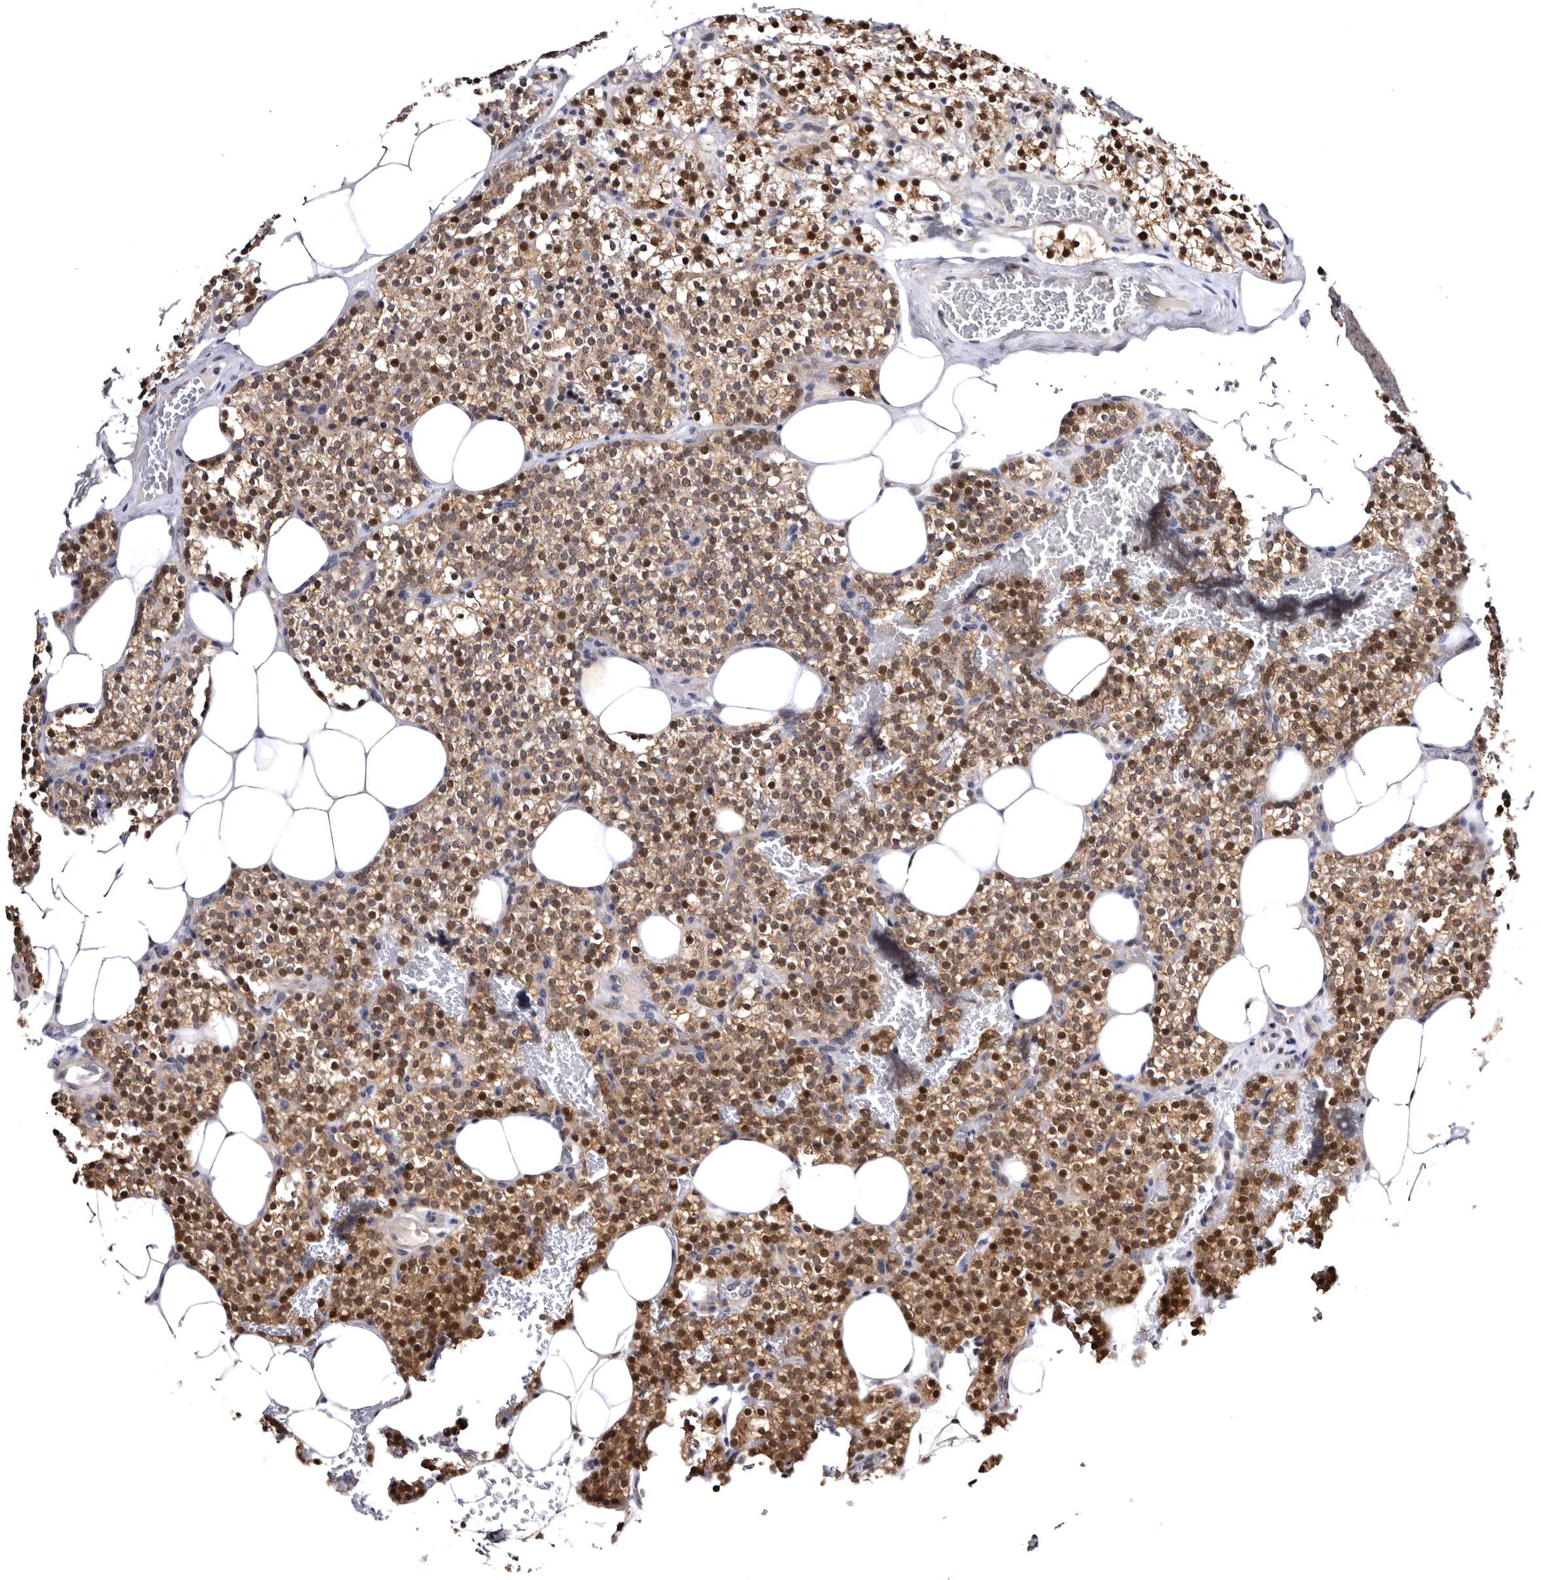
{"staining": {"intensity": "moderate", "quantity": ">75%", "location": "cytoplasmic/membranous,nuclear"}, "tissue": "parathyroid gland", "cell_type": "Glandular cells", "image_type": "normal", "snomed": [{"axis": "morphology", "description": "Normal tissue, NOS"}, {"axis": "morphology", "description": "Inflammation chronic"}, {"axis": "morphology", "description": "Goiter, colloid"}, {"axis": "topography", "description": "Thyroid gland"}, {"axis": "topography", "description": "Parathyroid gland"}], "caption": "This micrograph demonstrates immunohistochemistry (IHC) staining of benign human parathyroid gland, with medium moderate cytoplasmic/membranous,nuclear staining in approximately >75% of glandular cells.", "gene": "FAM91A1", "patient": {"sex": "male", "age": 65}}